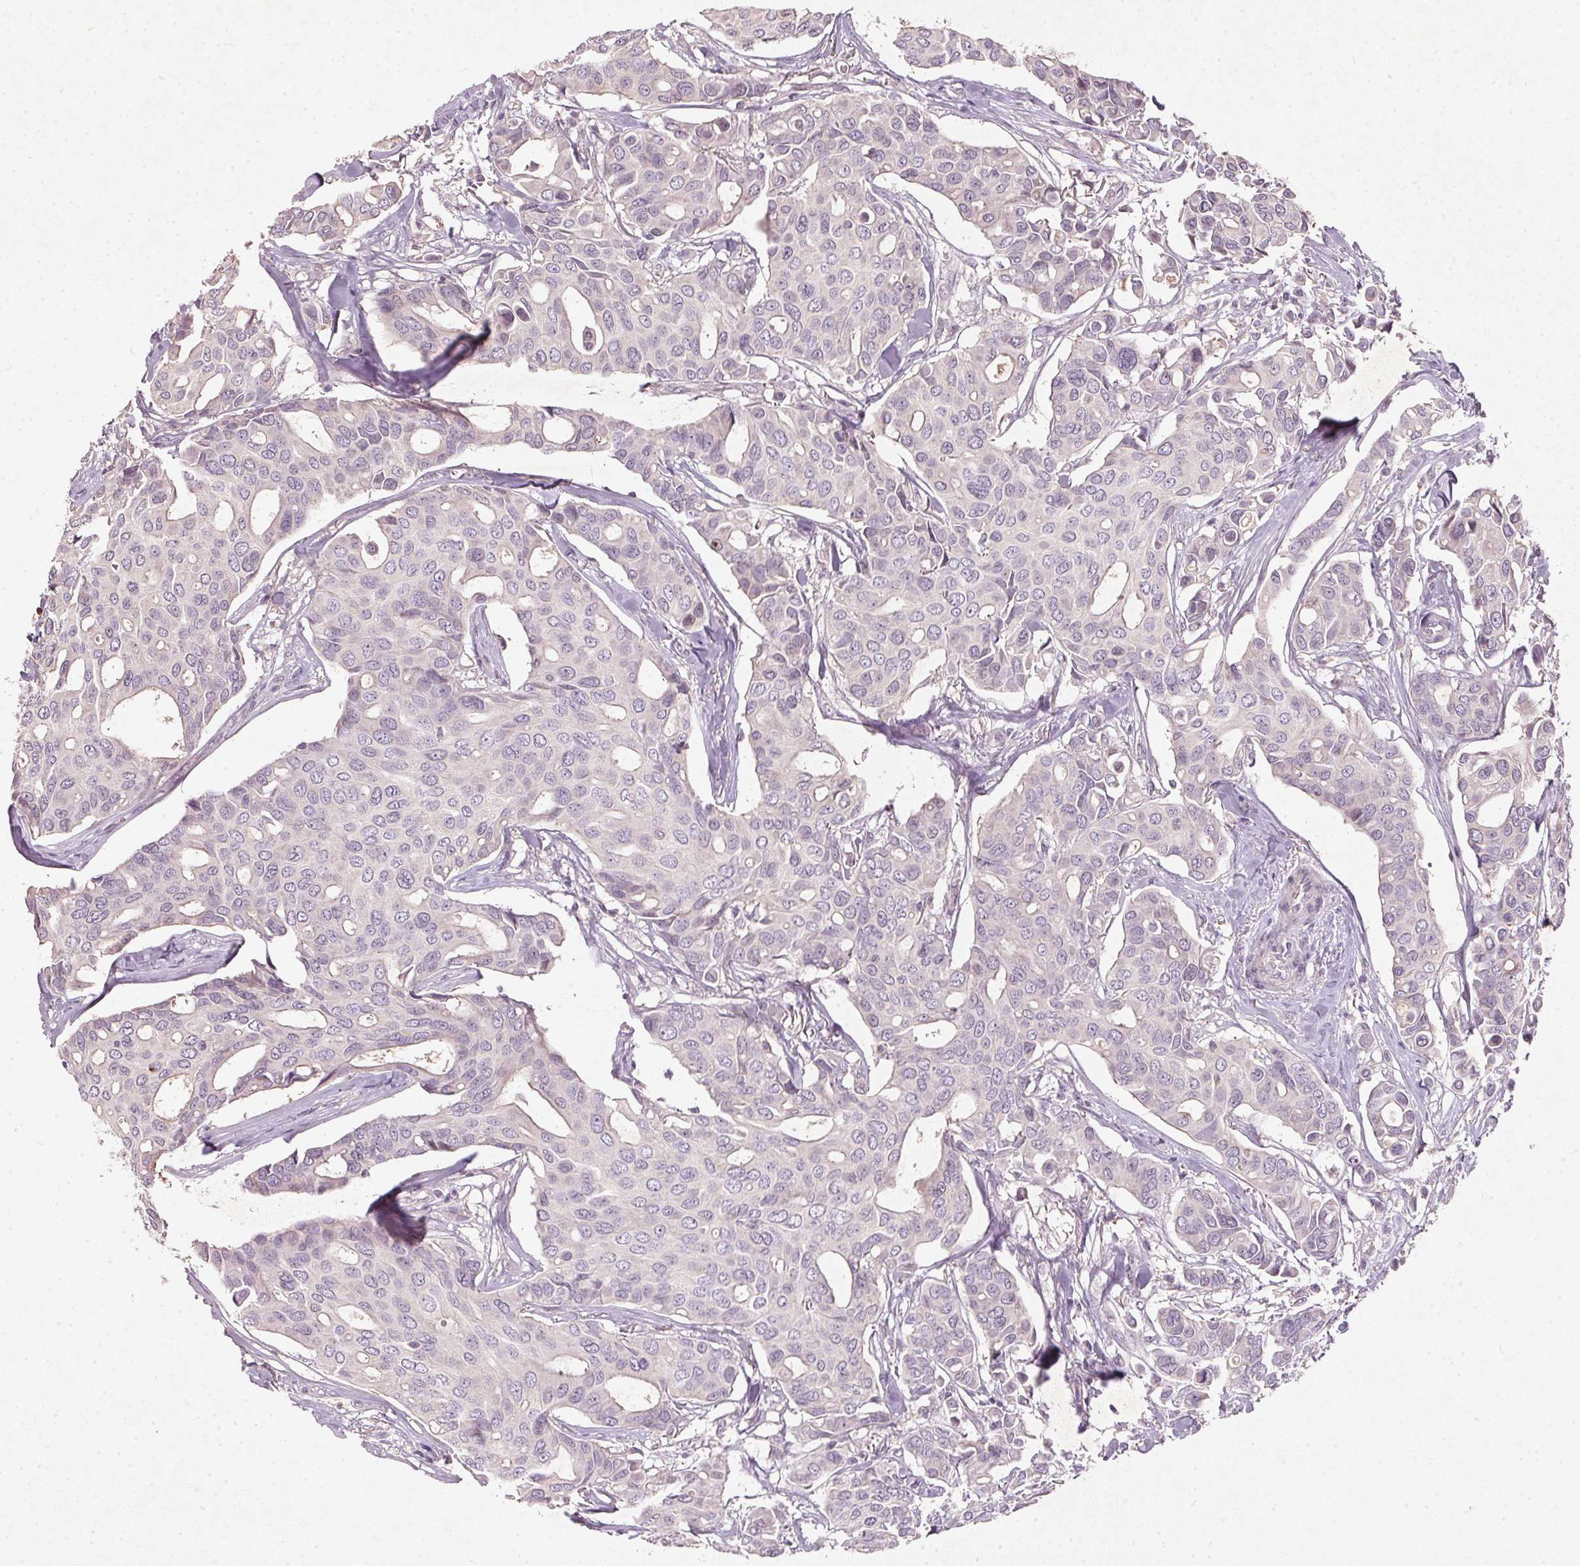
{"staining": {"intensity": "negative", "quantity": "none", "location": "none"}, "tissue": "breast cancer", "cell_type": "Tumor cells", "image_type": "cancer", "snomed": [{"axis": "morphology", "description": "Duct carcinoma"}, {"axis": "topography", "description": "Breast"}], "caption": "Tumor cells are negative for brown protein staining in invasive ductal carcinoma (breast). (DAB immunohistochemistry (IHC) with hematoxylin counter stain).", "gene": "KCNK15", "patient": {"sex": "female", "age": 54}}